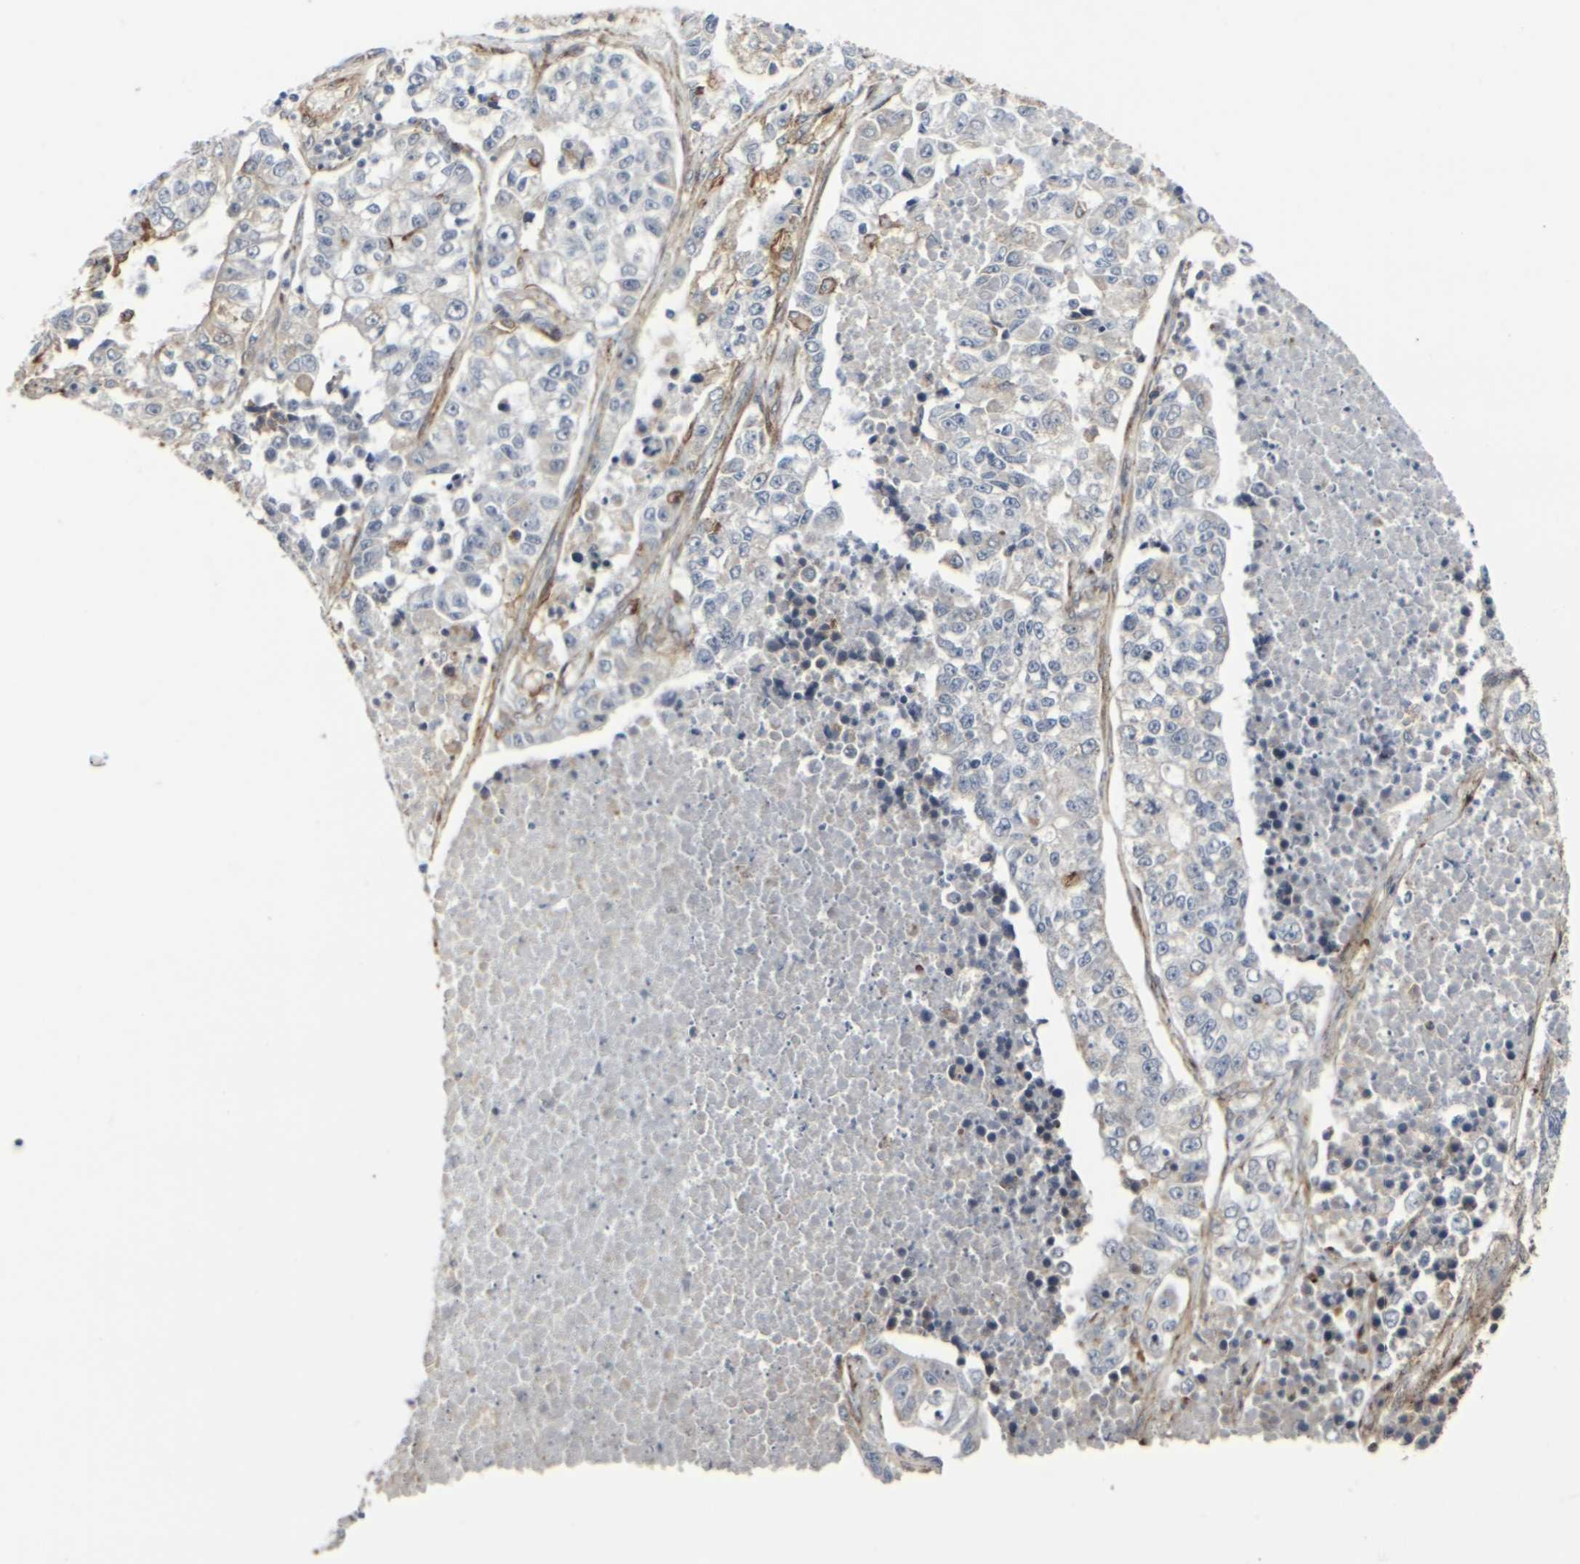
{"staining": {"intensity": "weak", "quantity": "<25%", "location": "cytoplasmic/membranous"}, "tissue": "lung cancer", "cell_type": "Tumor cells", "image_type": "cancer", "snomed": [{"axis": "morphology", "description": "Adenocarcinoma, NOS"}, {"axis": "topography", "description": "Lung"}], "caption": "Immunohistochemistry (IHC) micrograph of neoplastic tissue: lung adenocarcinoma stained with DAB (3,3'-diaminobenzidine) shows no significant protein staining in tumor cells. Nuclei are stained in blue.", "gene": "MYOF", "patient": {"sex": "male", "age": 49}}